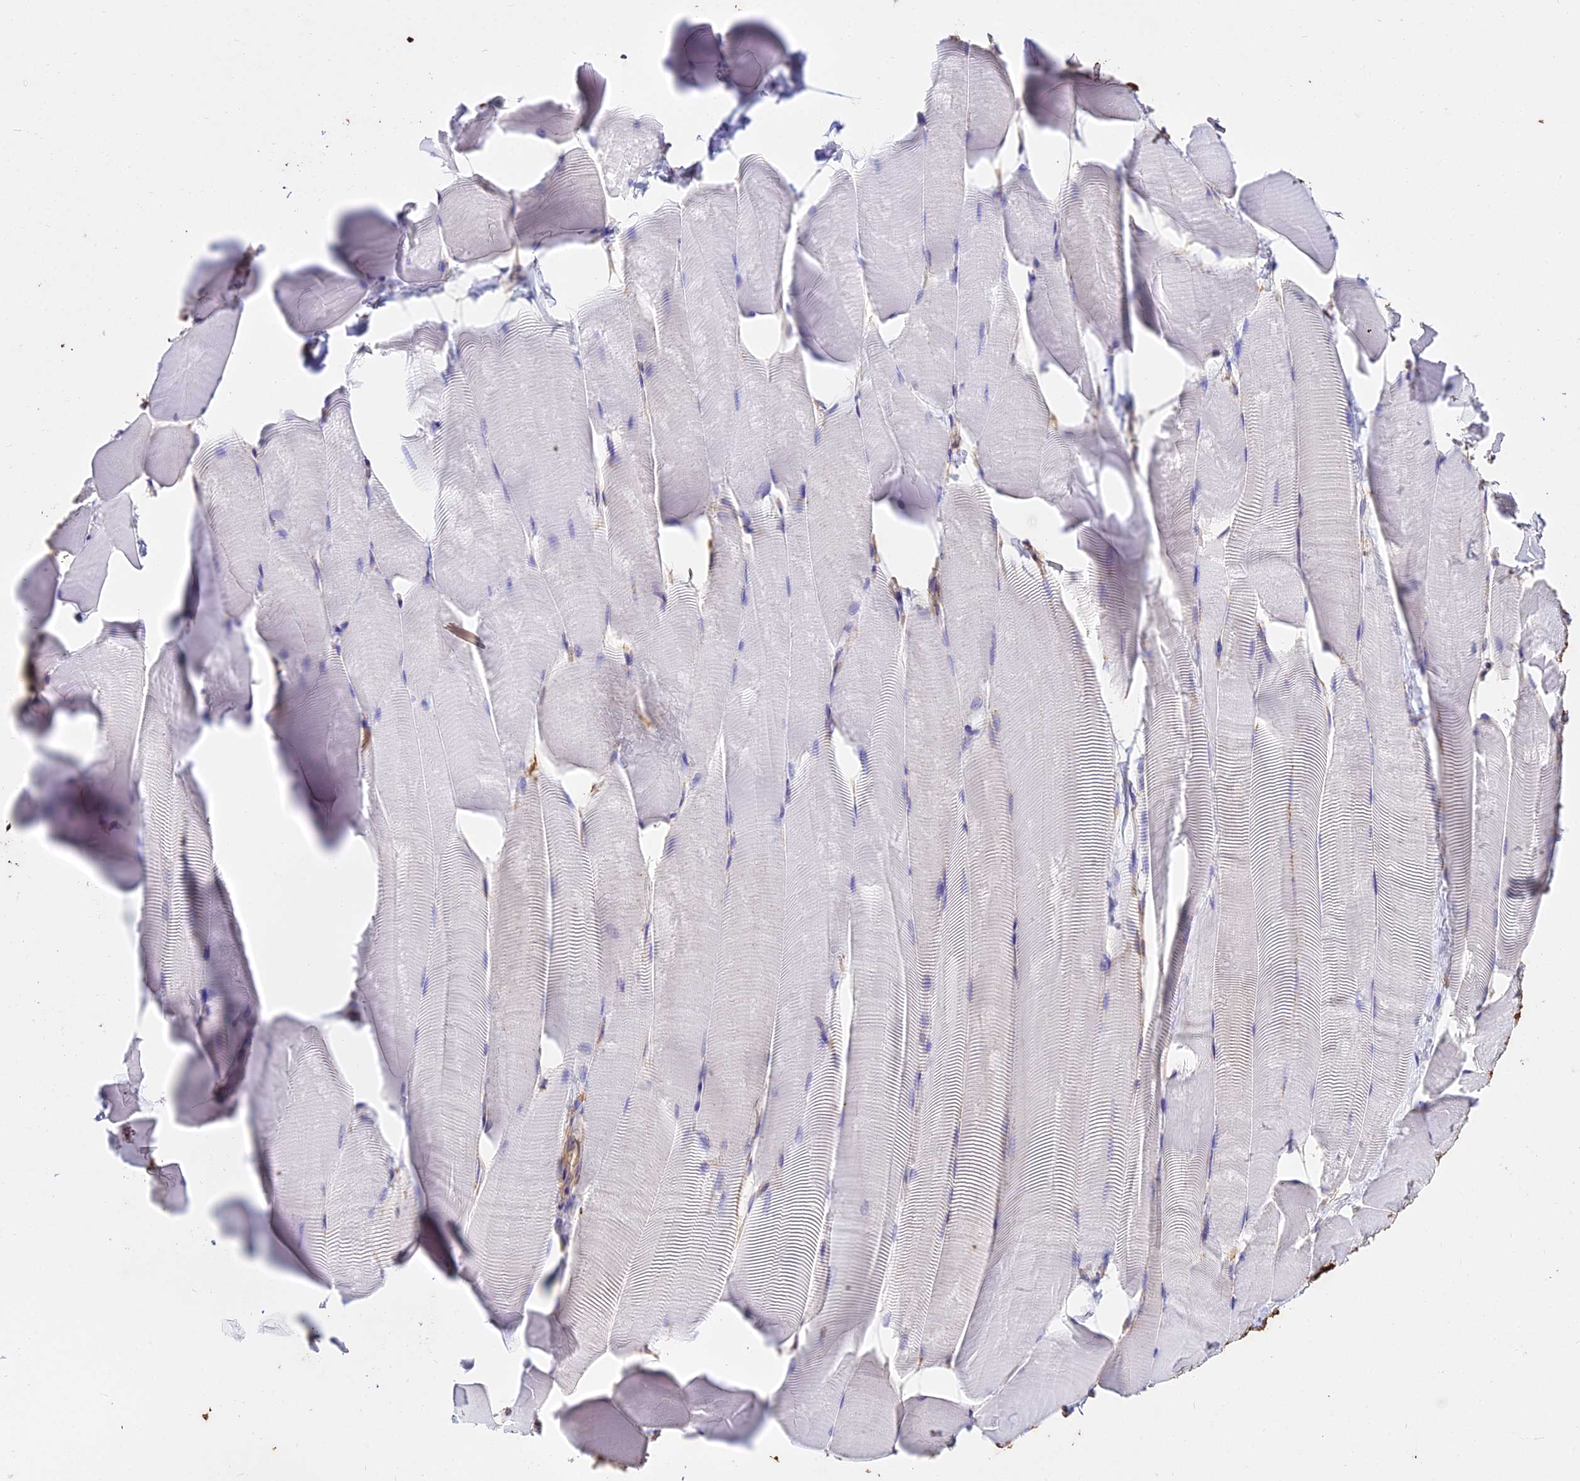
{"staining": {"intensity": "negative", "quantity": "none", "location": "none"}, "tissue": "skeletal muscle", "cell_type": "Myocytes", "image_type": "normal", "snomed": [{"axis": "morphology", "description": "Normal tissue, NOS"}, {"axis": "topography", "description": "Skeletal muscle"}], "caption": "IHC micrograph of normal skeletal muscle: human skeletal muscle stained with DAB (3,3'-diaminobenzidine) shows no significant protein positivity in myocytes.", "gene": "TUBA1A", "patient": {"sex": "male", "age": 25}}